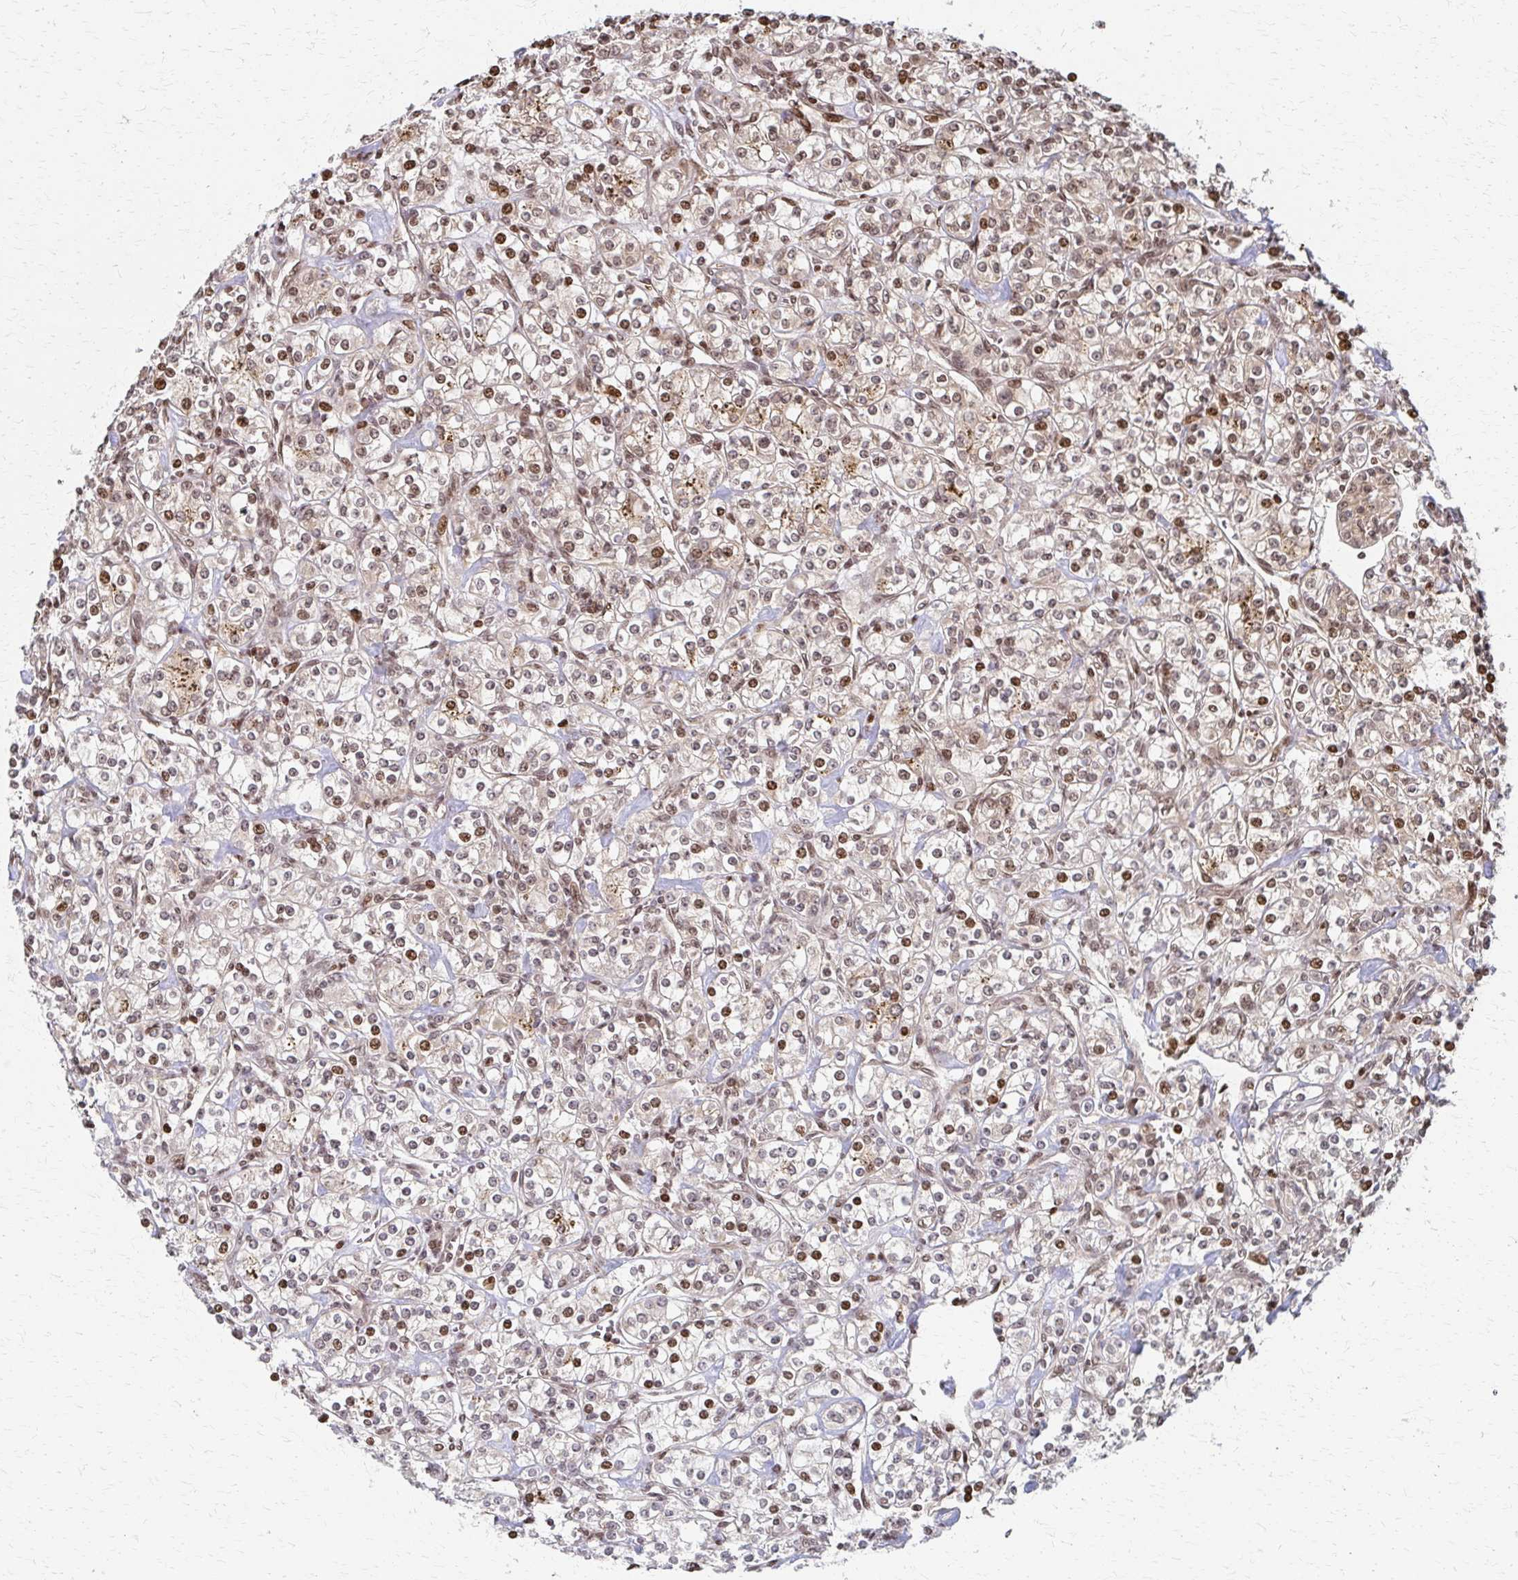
{"staining": {"intensity": "moderate", "quantity": "25%-75%", "location": "nuclear"}, "tissue": "renal cancer", "cell_type": "Tumor cells", "image_type": "cancer", "snomed": [{"axis": "morphology", "description": "Adenocarcinoma, NOS"}, {"axis": "topography", "description": "Kidney"}], "caption": "There is medium levels of moderate nuclear positivity in tumor cells of renal adenocarcinoma, as demonstrated by immunohistochemical staining (brown color).", "gene": "PSMD7", "patient": {"sex": "male", "age": 77}}